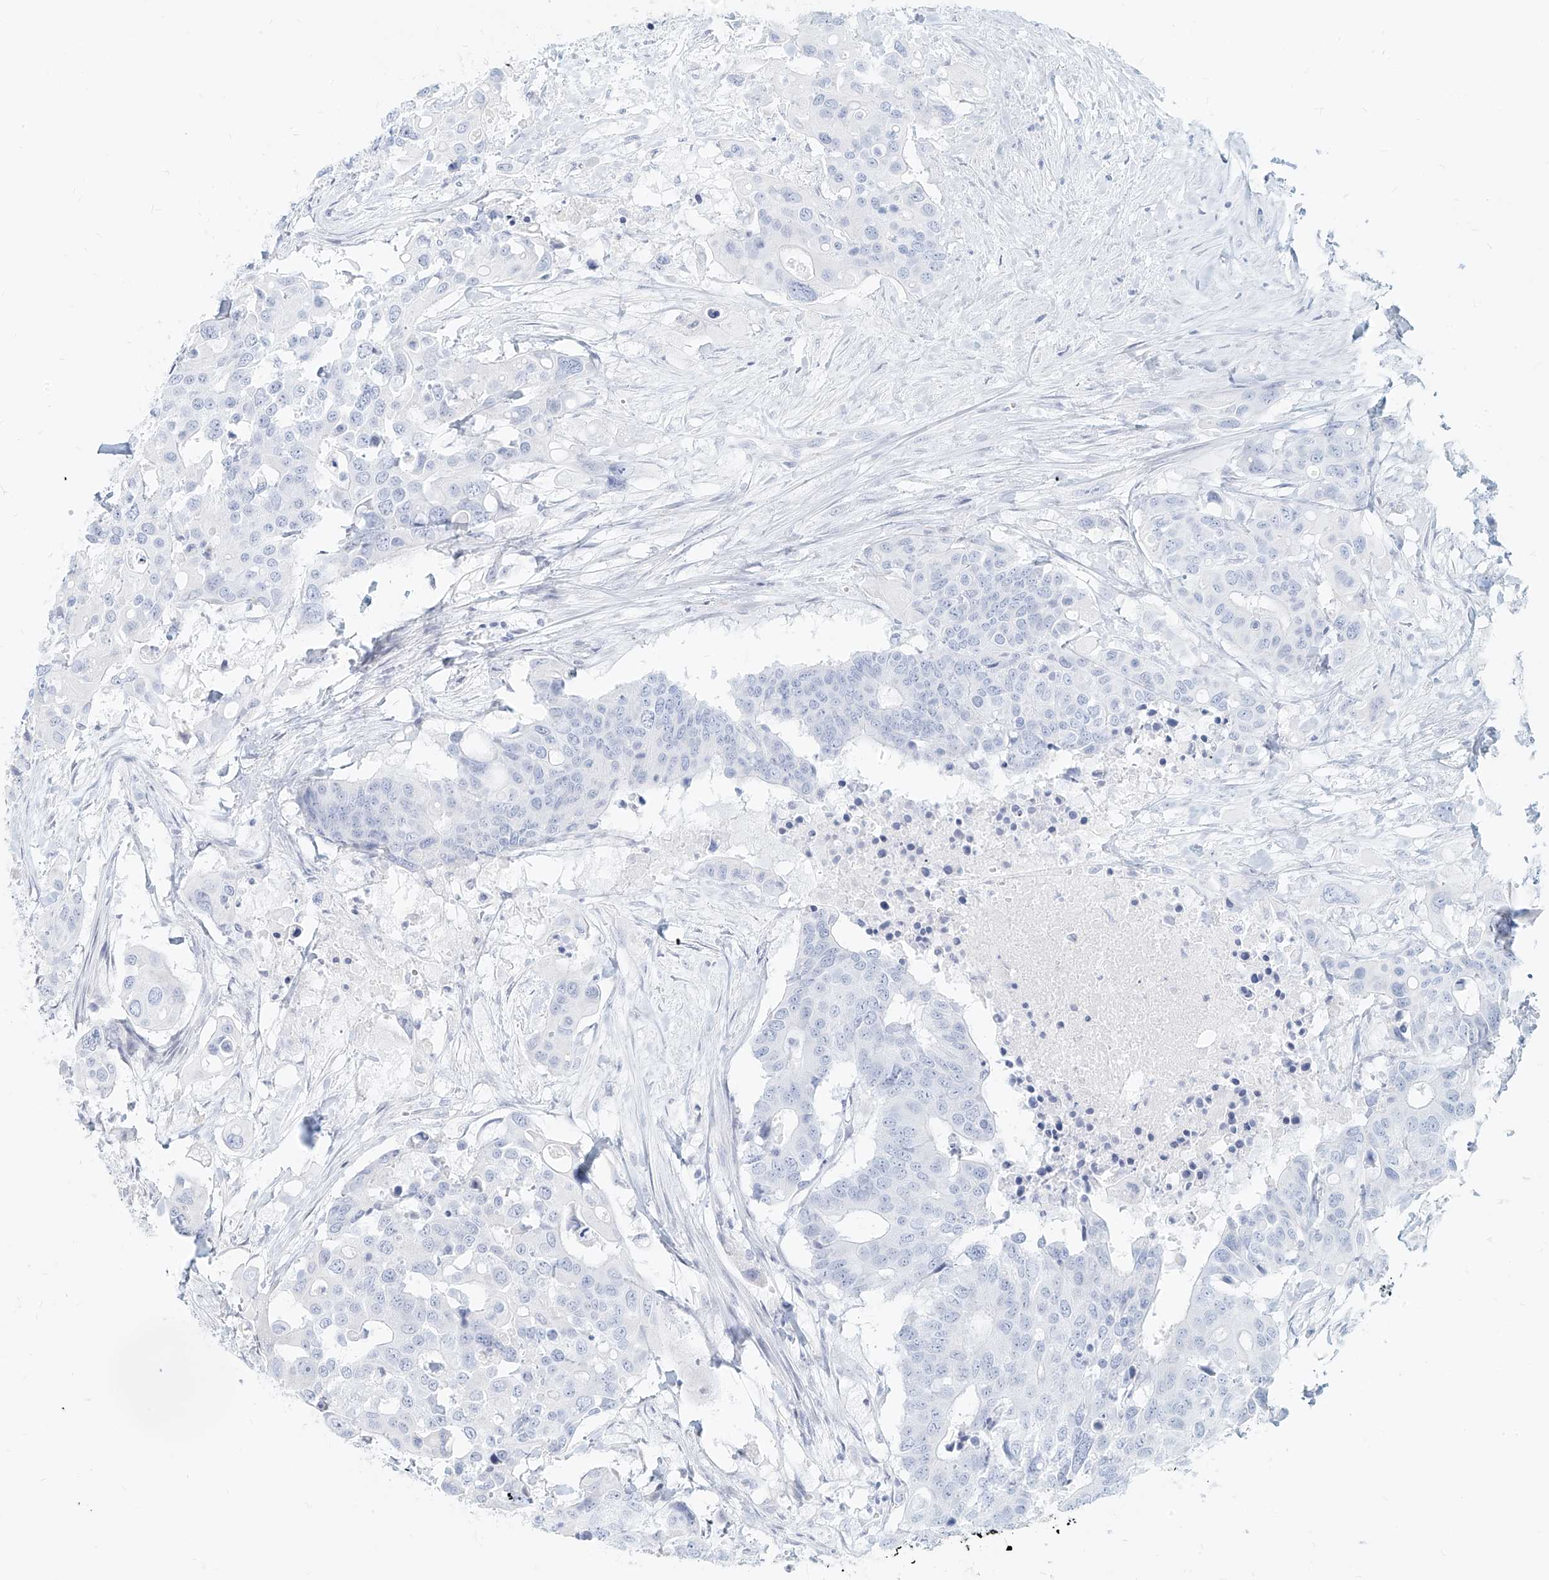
{"staining": {"intensity": "negative", "quantity": "none", "location": "none"}, "tissue": "colorectal cancer", "cell_type": "Tumor cells", "image_type": "cancer", "snomed": [{"axis": "morphology", "description": "Adenocarcinoma, NOS"}, {"axis": "topography", "description": "Colon"}], "caption": "Colorectal adenocarcinoma was stained to show a protein in brown. There is no significant positivity in tumor cells. (Stains: DAB IHC with hematoxylin counter stain, Microscopy: brightfield microscopy at high magnification).", "gene": "ITPKB", "patient": {"sex": "male", "age": 77}}